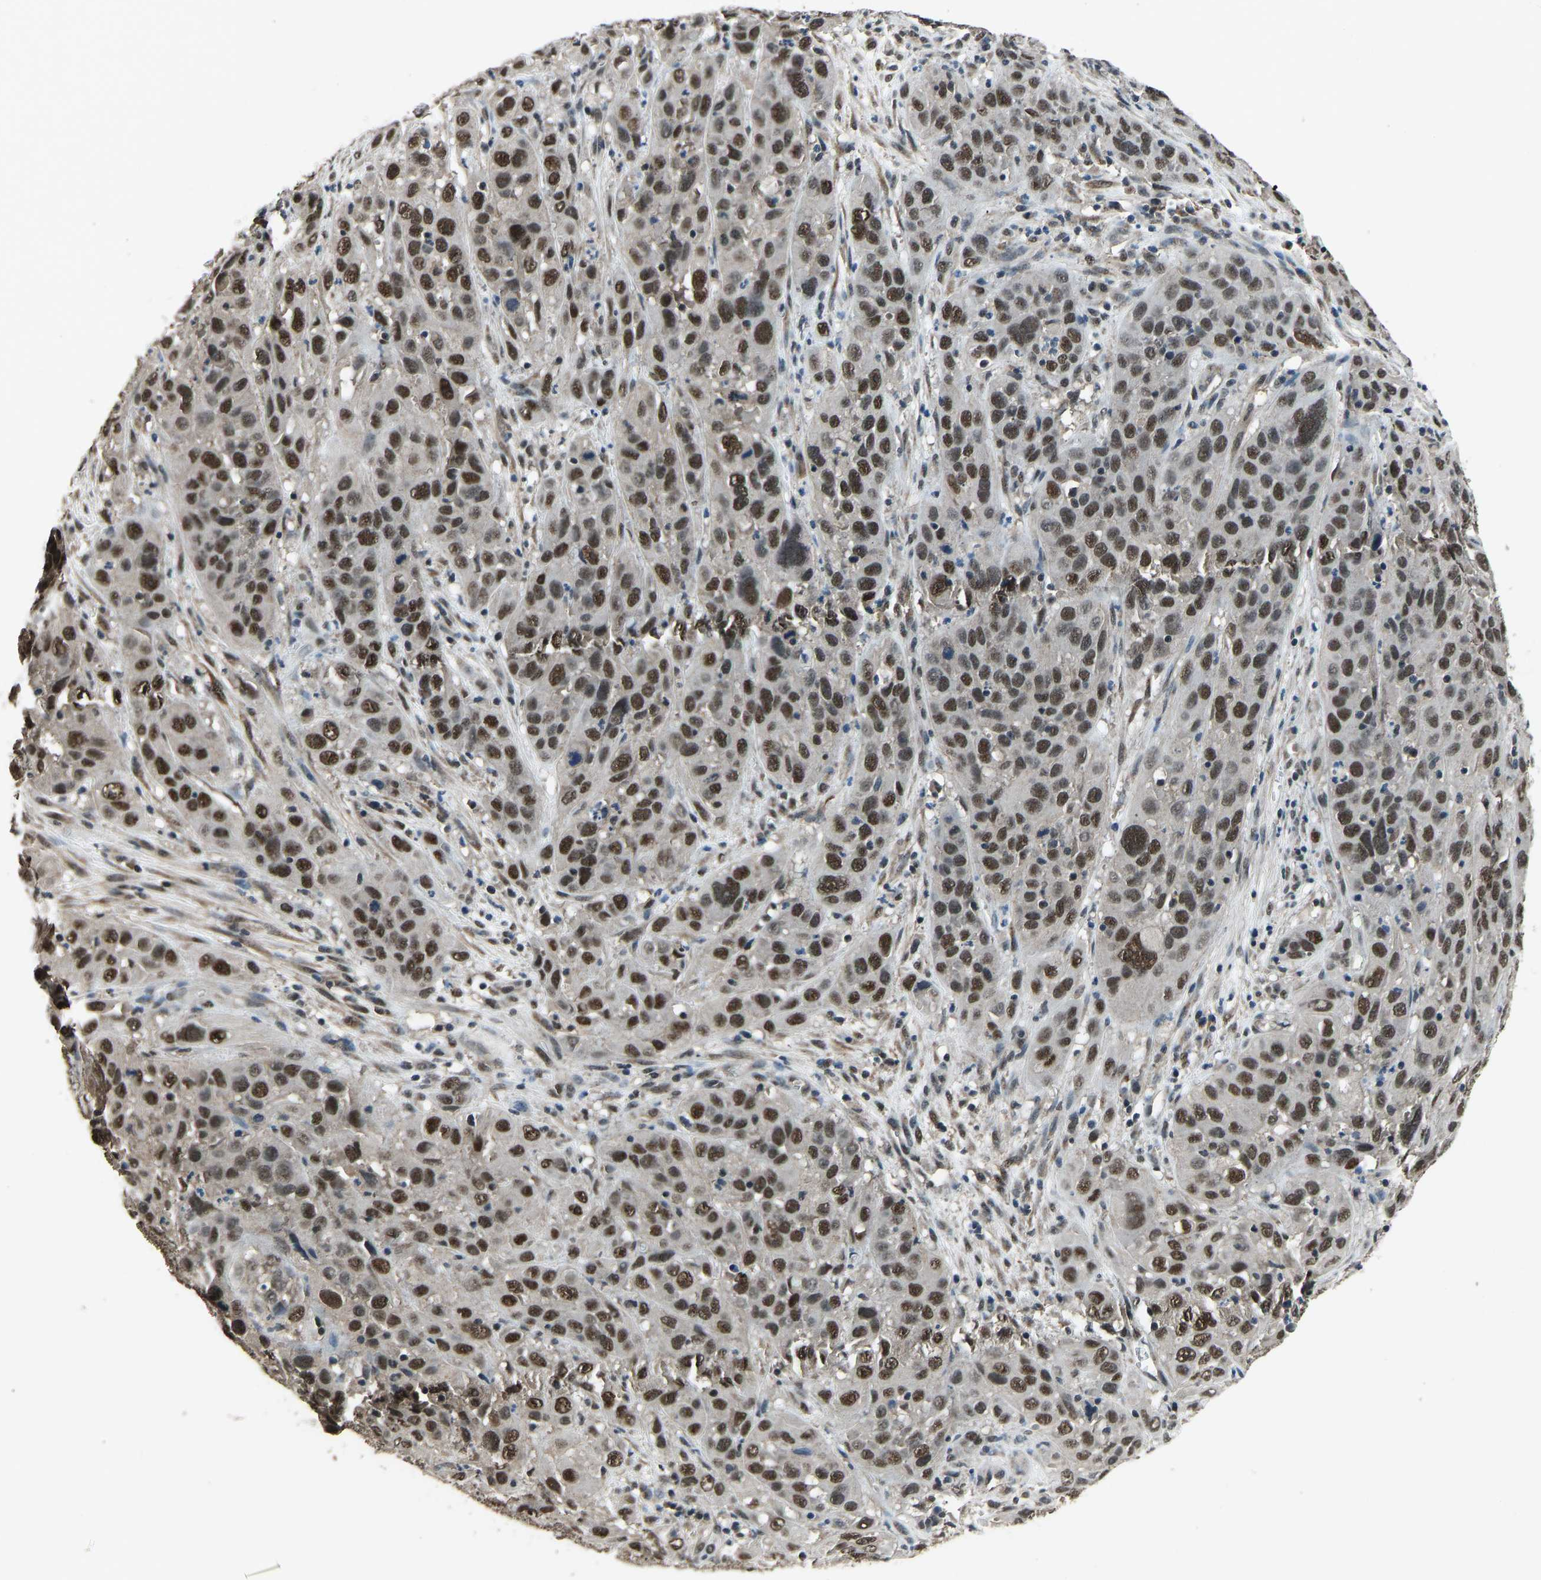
{"staining": {"intensity": "strong", "quantity": ">75%", "location": "nuclear"}, "tissue": "cervical cancer", "cell_type": "Tumor cells", "image_type": "cancer", "snomed": [{"axis": "morphology", "description": "Squamous cell carcinoma, NOS"}, {"axis": "topography", "description": "Cervix"}], "caption": "The histopathology image shows immunohistochemical staining of cervical squamous cell carcinoma. There is strong nuclear expression is appreciated in about >75% of tumor cells.", "gene": "TOX4", "patient": {"sex": "female", "age": 32}}